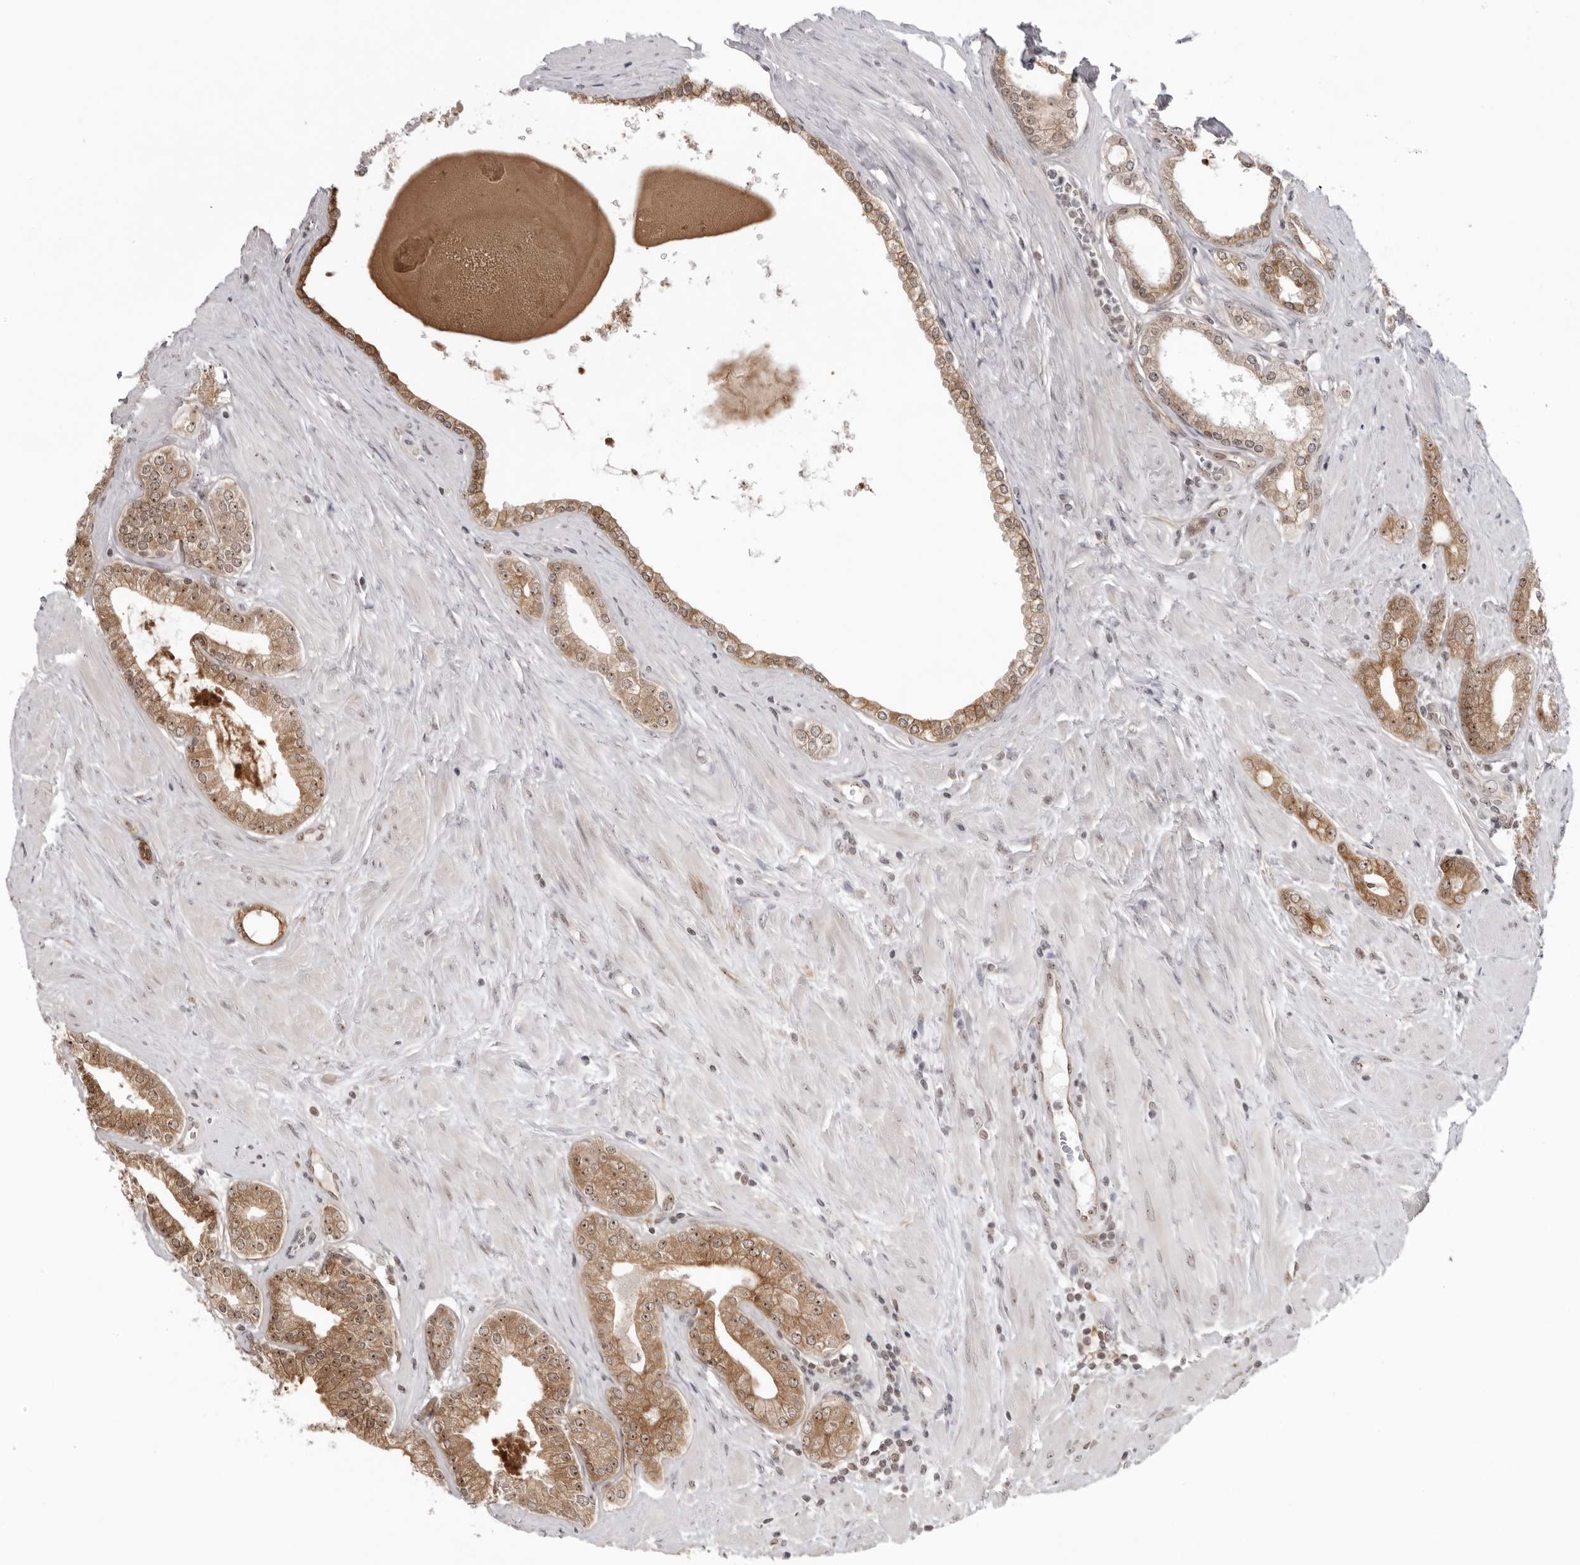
{"staining": {"intensity": "moderate", "quantity": ">75%", "location": "cytoplasmic/membranous,nuclear"}, "tissue": "prostate cancer", "cell_type": "Tumor cells", "image_type": "cancer", "snomed": [{"axis": "morphology", "description": "Adenocarcinoma, Low grade"}, {"axis": "topography", "description": "Prostate"}], "caption": "The immunohistochemical stain labels moderate cytoplasmic/membranous and nuclear positivity in tumor cells of prostate cancer (low-grade adenocarcinoma) tissue. The staining was performed using DAB (3,3'-diaminobenzidine), with brown indicating positive protein expression. Nuclei are stained blue with hematoxylin.", "gene": "EXOSC10", "patient": {"sex": "male", "age": 62}}